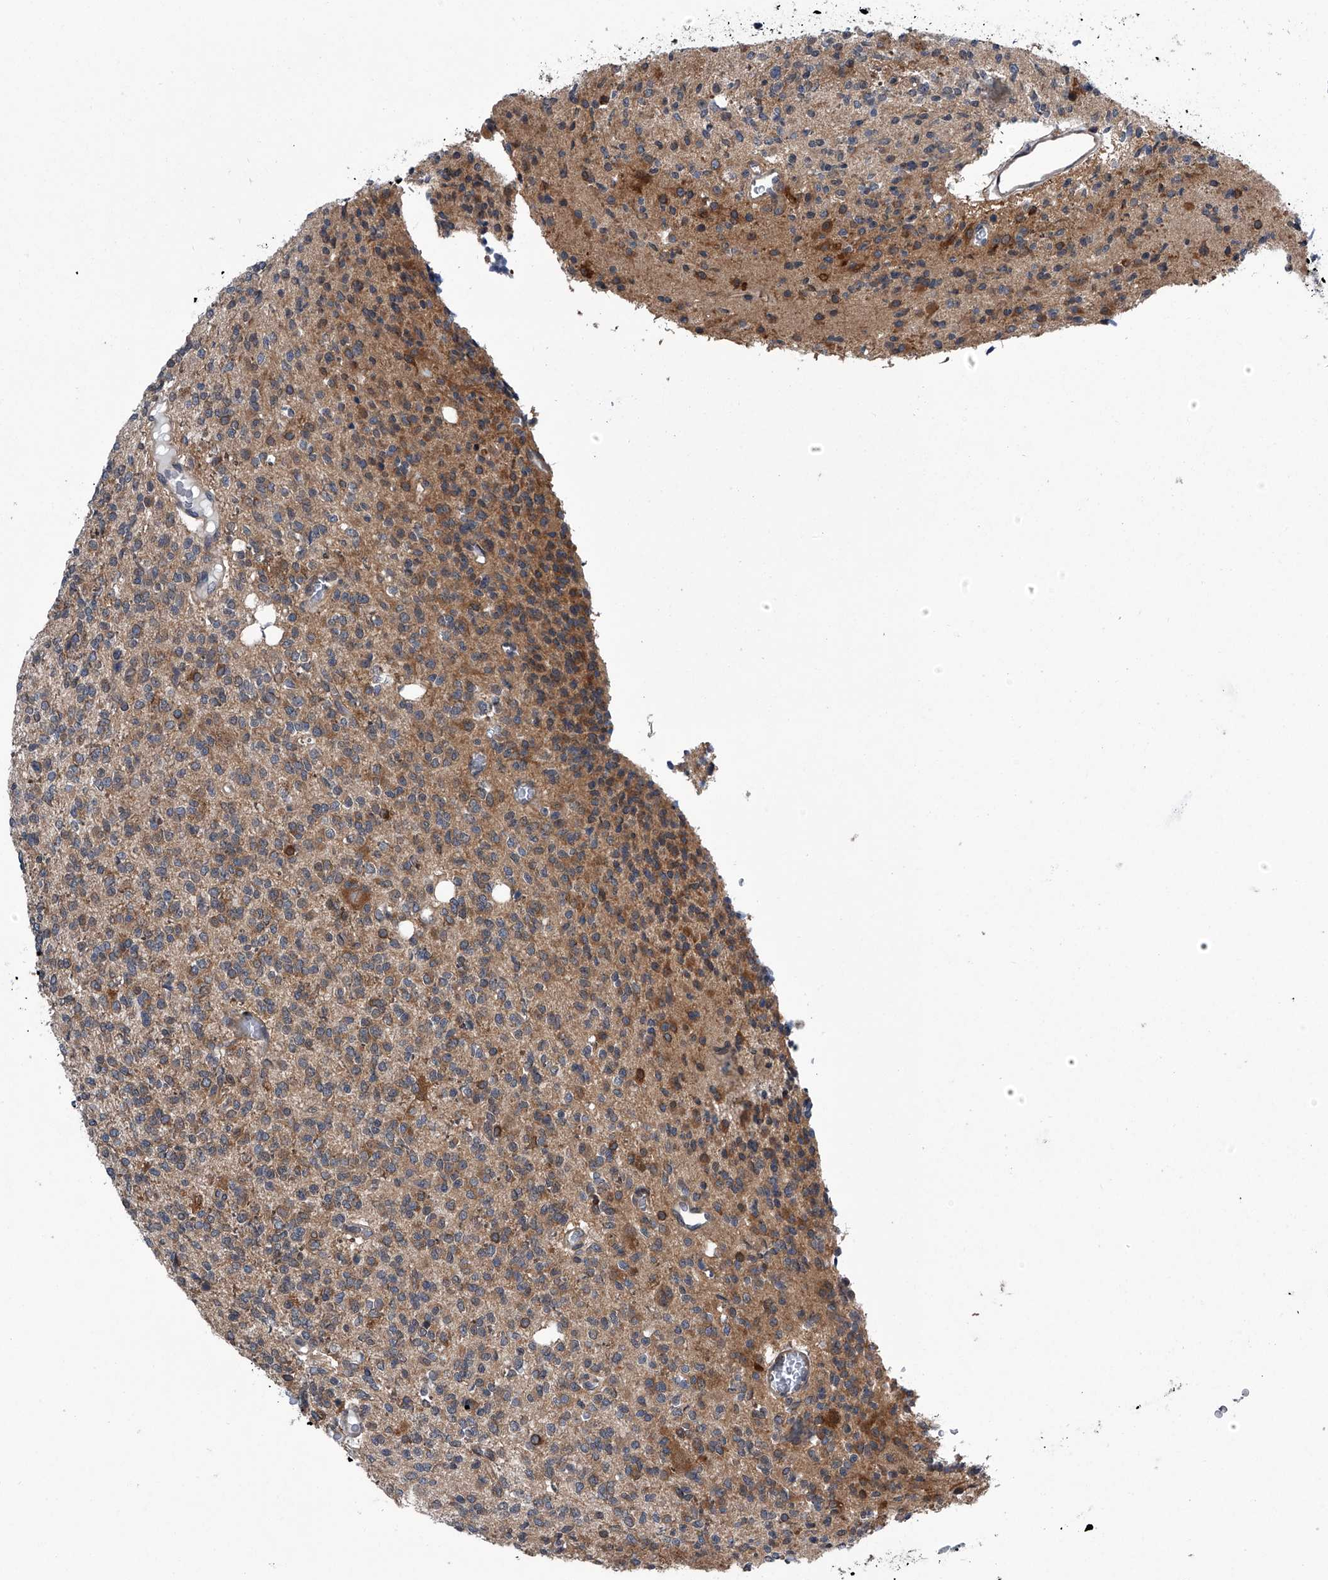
{"staining": {"intensity": "moderate", "quantity": "<25%", "location": "cytoplasmic/membranous"}, "tissue": "glioma", "cell_type": "Tumor cells", "image_type": "cancer", "snomed": [{"axis": "morphology", "description": "Glioma, malignant, High grade"}, {"axis": "topography", "description": "Brain"}], "caption": "The photomicrograph demonstrates staining of glioma, revealing moderate cytoplasmic/membranous protein expression (brown color) within tumor cells. The staining was performed using DAB to visualize the protein expression in brown, while the nuclei were stained in blue with hematoxylin (Magnification: 20x).", "gene": "PPP2R5D", "patient": {"sex": "male", "age": 34}}